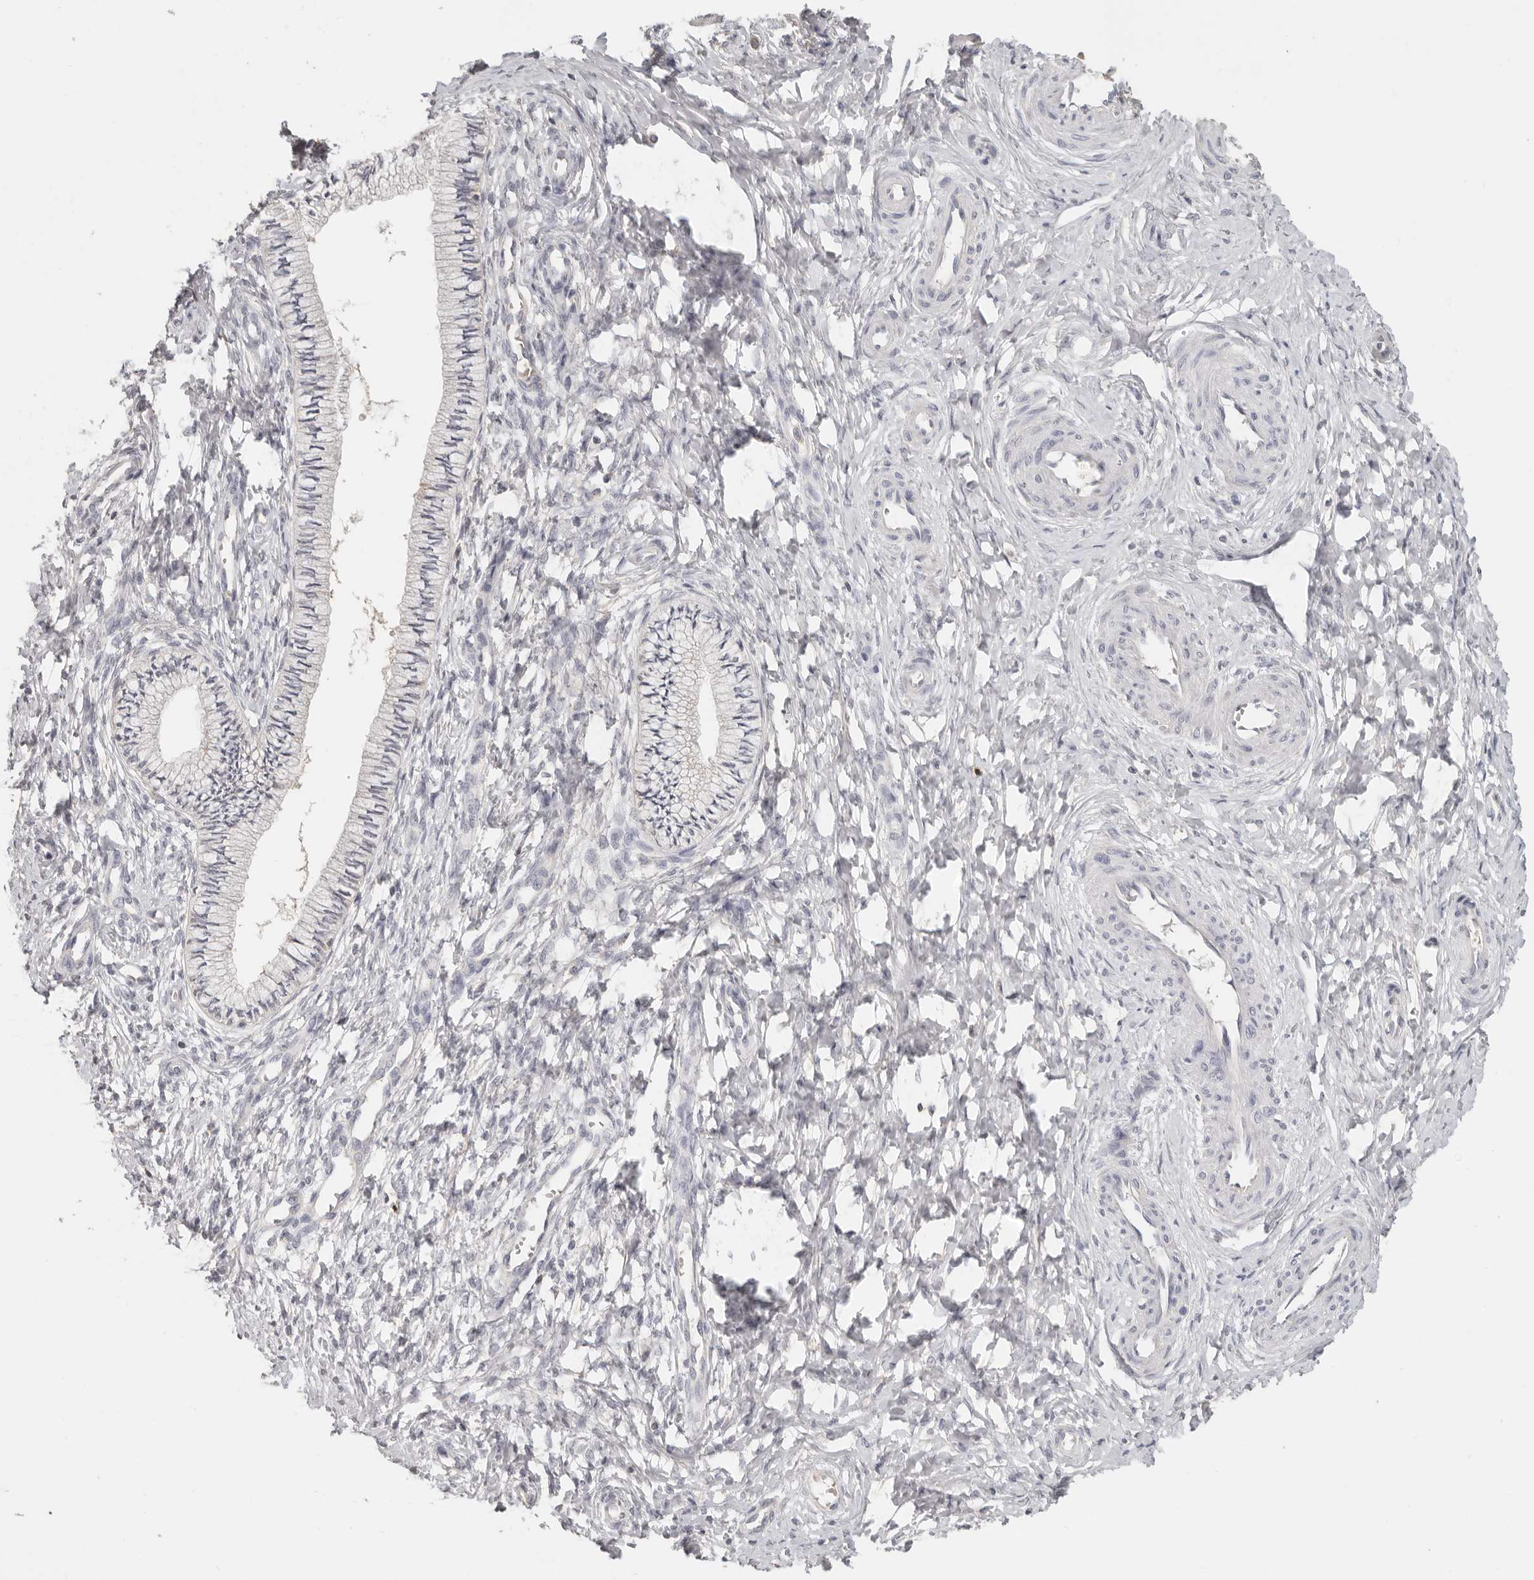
{"staining": {"intensity": "moderate", "quantity": "25%-75%", "location": "cytoplasmic/membranous"}, "tissue": "cervix", "cell_type": "Glandular cells", "image_type": "normal", "snomed": [{"axis": "morphology", "description": "Normal tissue, NOS"}, {"axis": "topography", "description": "Cervix"}], "caption": "Immunohistochemical staining of normal cervix displays moderate cytoplasmic/membranous protein expression in about 25%-75% of glandular cells. The staining is performed using DAB brown chromogen to label protein expression. The nuclei are counter-stained blue using hematoxylin.", "gene": "CSK", "patient": {"sex": "female", "age": 36}}